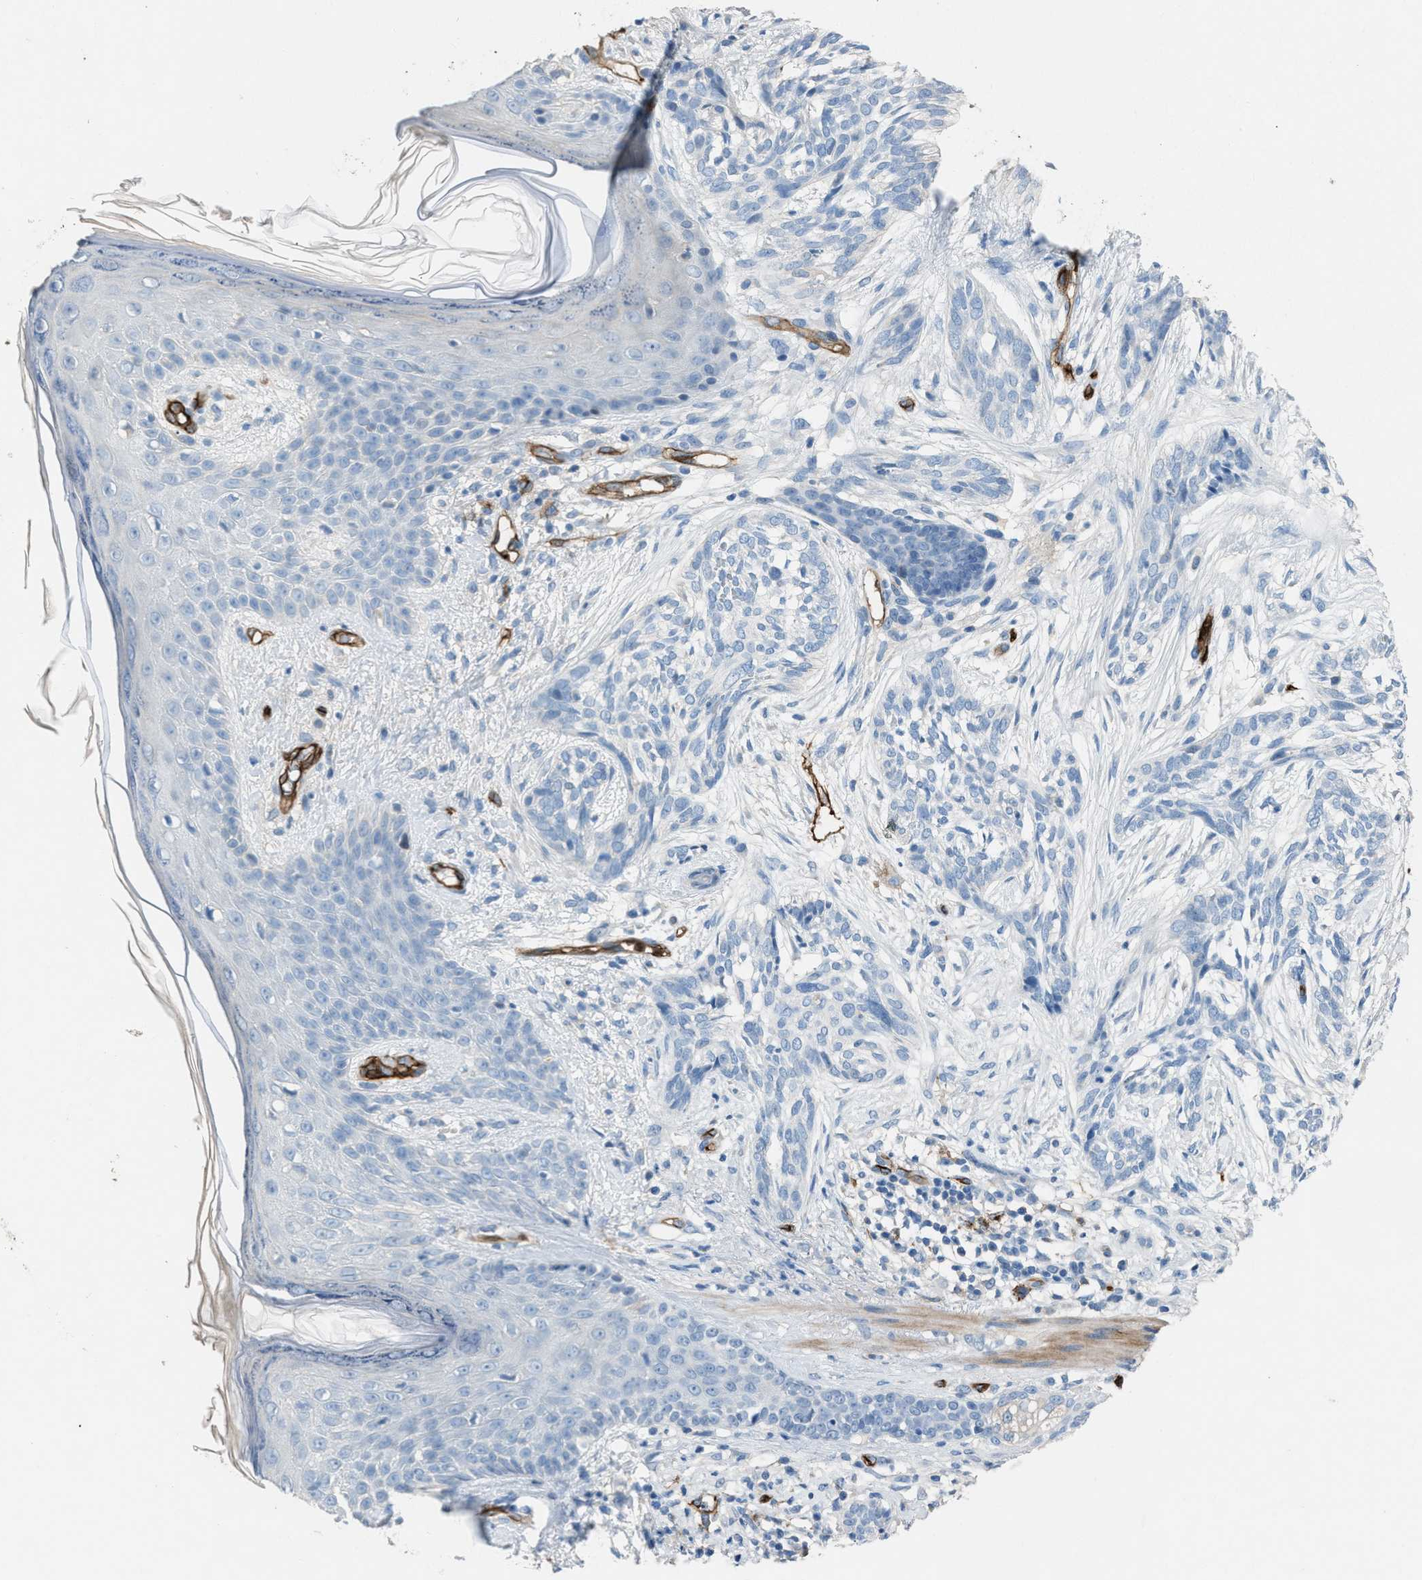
{"staining": {"intensity": "negative", "quantity": "none", "location": "none"}, "tissue": "skin cancer", "cell_type": "Tumor cells", "image_type": "cancer", "snomed": [{"axis": "morphology", "description": "Basal cell carcinoma"}, {"axis": "topography", "description": "Skin"}], "caption": "IHC photomicrograph of neoplastic tissue: skin basal cell carcinoma stained with DAB (3,3'-diaminobenzidine) displays no significant protein staining in tumor cells.", "gene": "DYSF", "patient": {"sex": "female", "age": 88}}